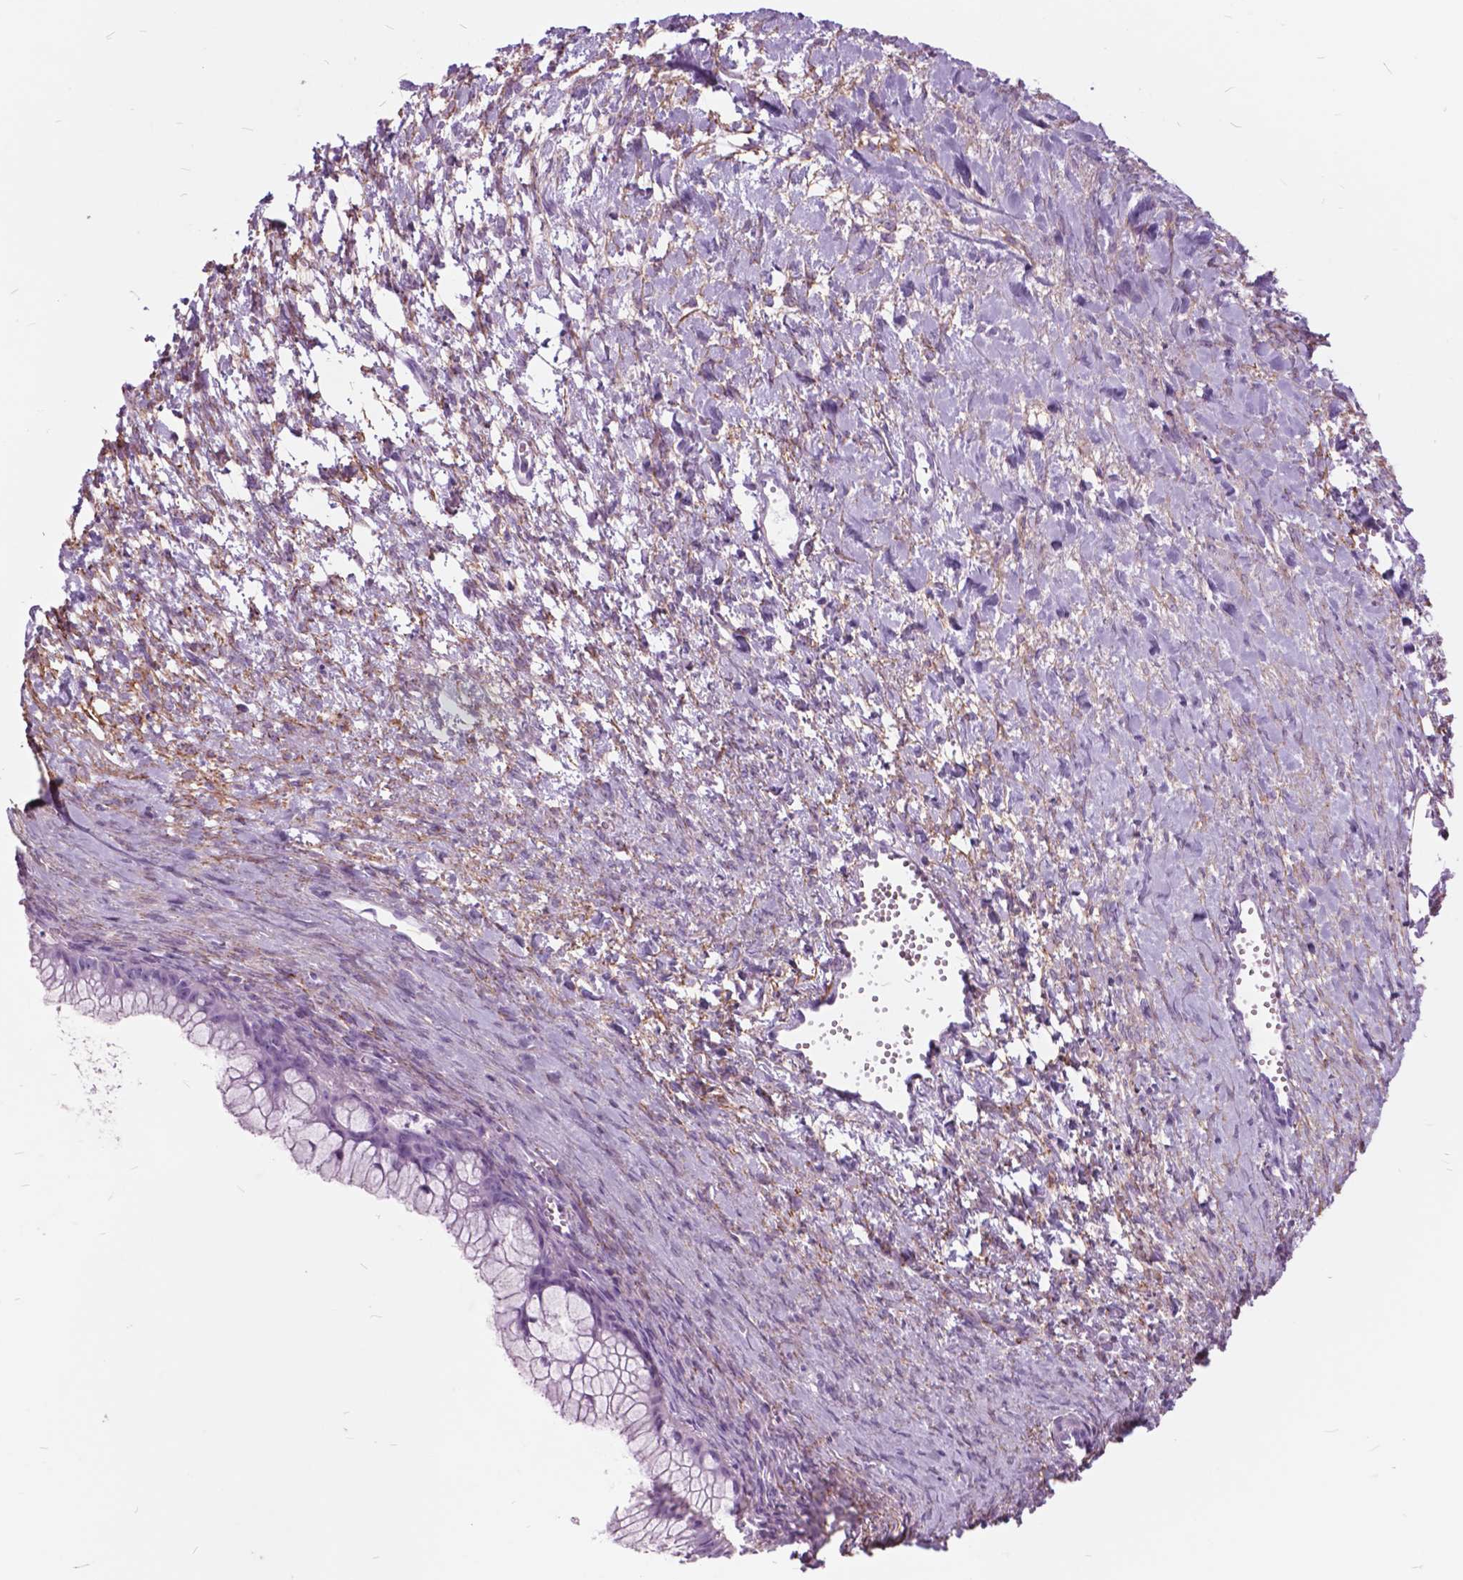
{"staining": {"intensity": "negative", "quantity": "none", "location": "none"}, "tissue": "ovarian cancer", "cell_type": "Tumor cells", "image_type": "cancer", "snomed": [{"axis": "morphology", "description": "Cystadenocarcinoma, mucinous, NOS"}, {"axis": "topography", "description": "Ovary"}], "caption": "The image exhibits no significant staining in tumor cells of mucinous cystadenocarcinoma (ovarian).", "gene": "GDF9", "patient": {"sex": "female", "age": 41}}